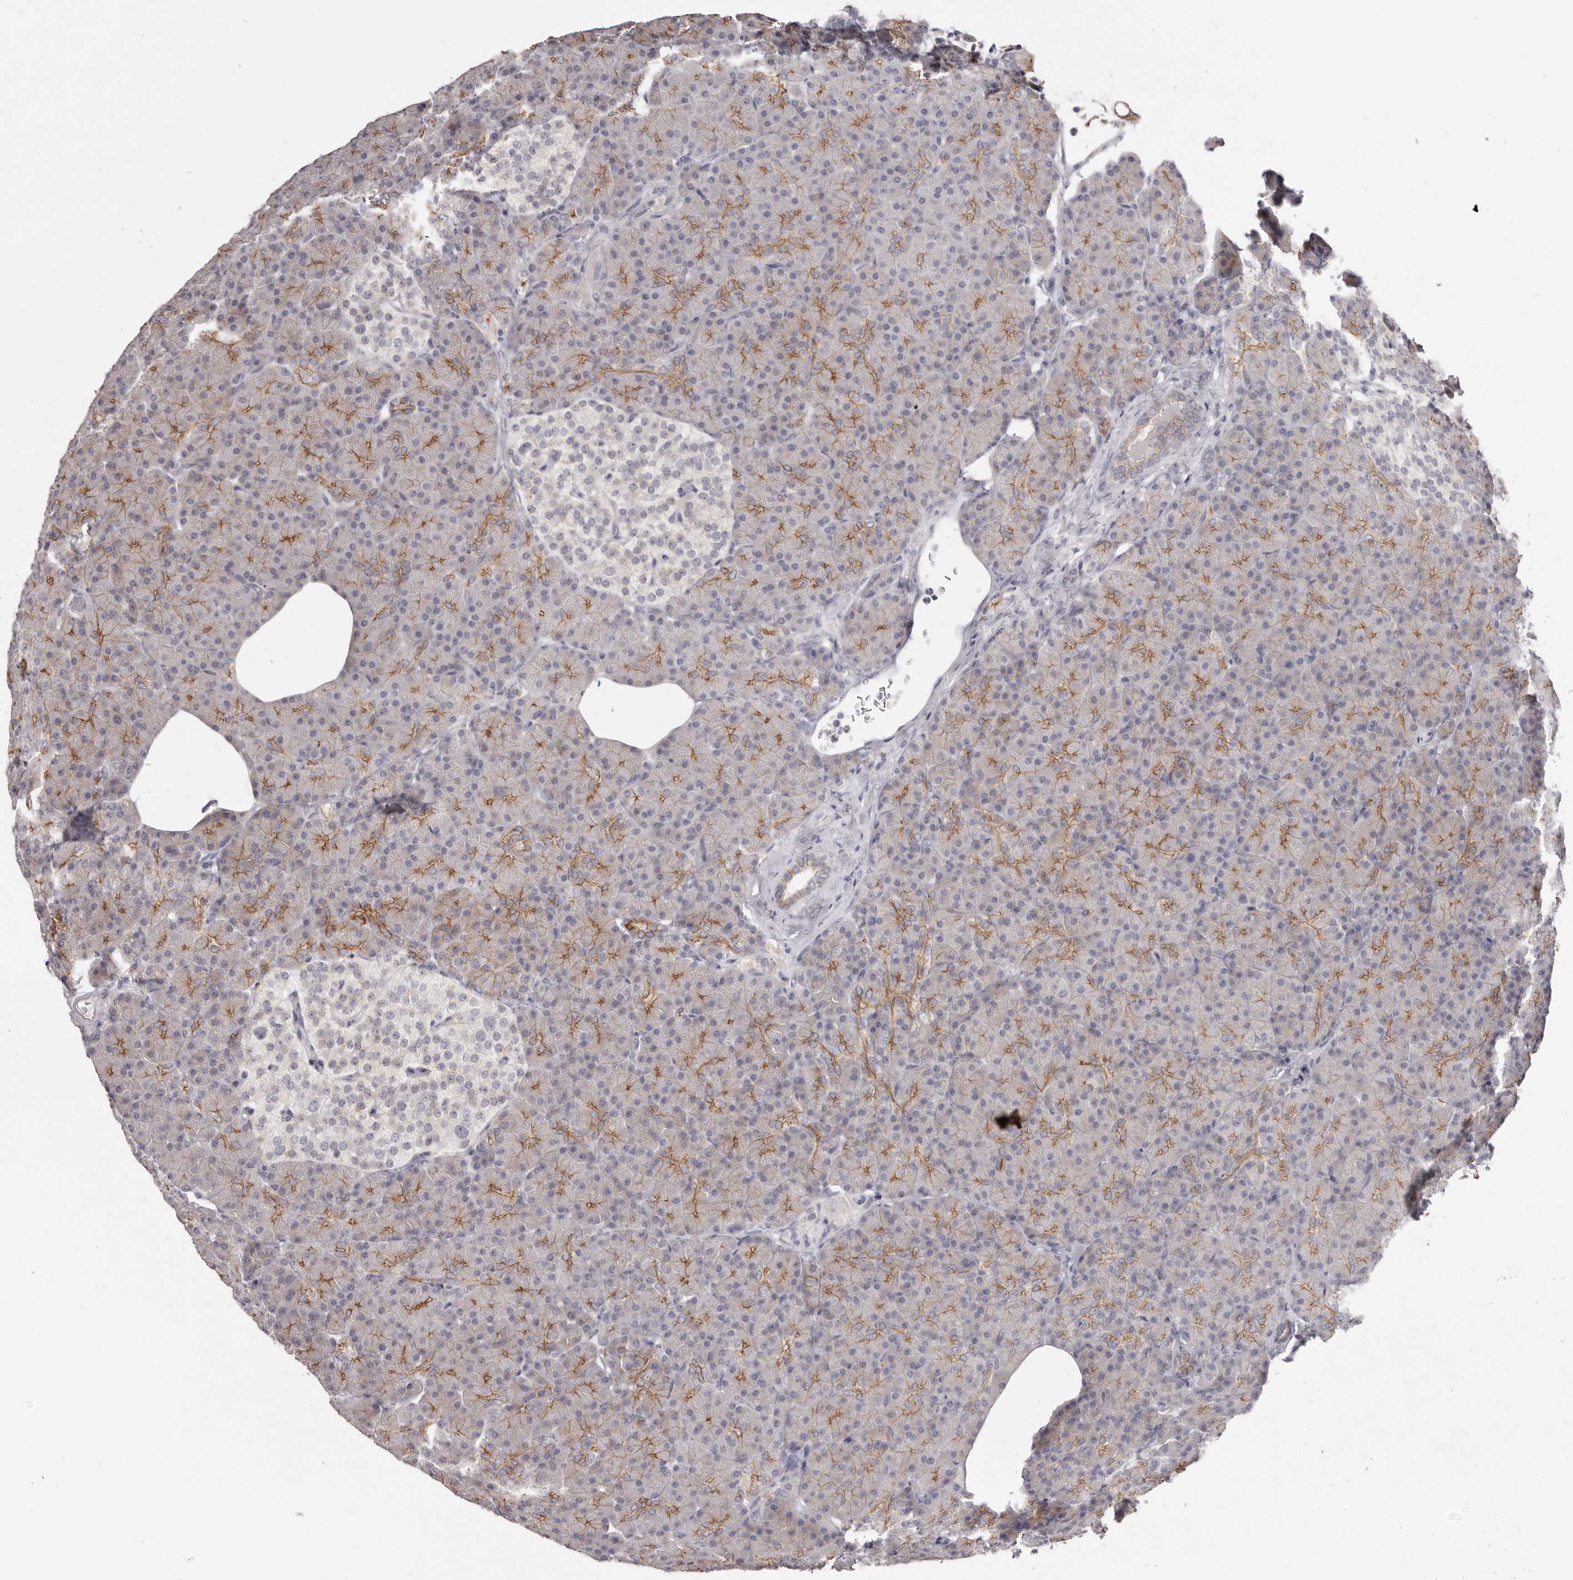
{"staining": {"intensity": "moderate", "quantity": ">75%", "location": "cytoplasmic/membranous"}, "tissue": "pancreas", "cell_type": "Exocrine glandular cells", "image_type": "normal", "snomed": [{"axis": "morphology", "description": "Normal tissue, NOS"}, {"axis": "topography", "description": "Pancreas"}], "caption": "Pancreas stained with DAB (3,3'-diaminobenzidine) immunohistochemistry (IHC) reveals medium levels of moderate cytoplasmic/membranous staining in about >75% of exocrine glandular cells. (DAB (3,3'-diaminobenzidine) IHC with brightfield microscopy, high magnification).", "gene": "PCDHB6", "patient": {"sex": "female", "age": 43}}